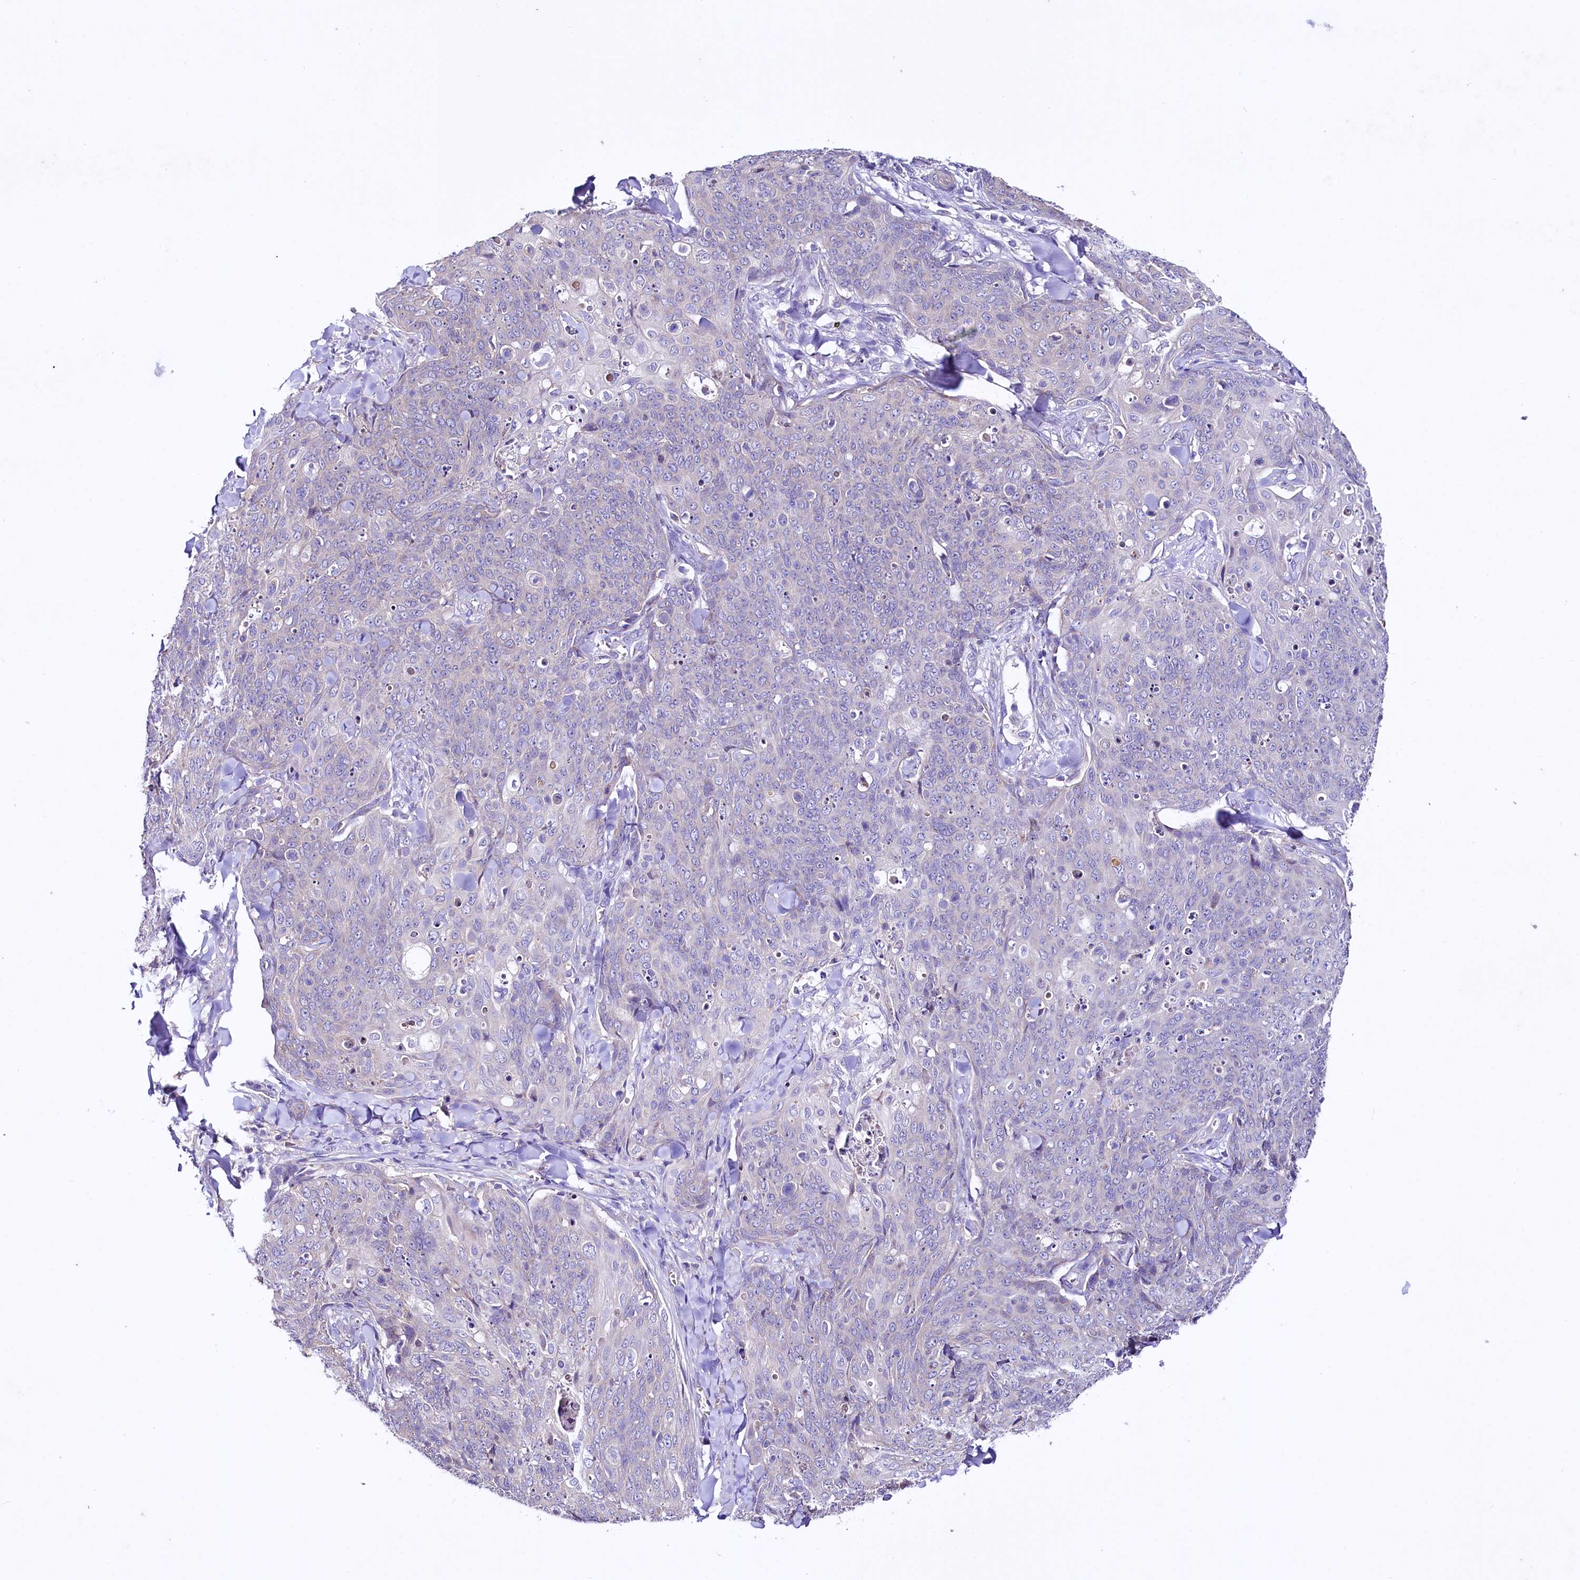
{"staining": {"intensity": "negative", "quantity": "none", "location": "none"}, "tissue": "skin cancer", "cell_type": "Tumor cells", "image_type": "cancer", "snomed": [{"axis": "morphology", "description": "Squamous cell carcinoma, NOS"}, {"axis": "topography", "description": "Skin"}, {"axis": "topography", "description": "Vulva"}], "caption": "High power microscopy photomicrograph of an IHC histopathology image of skin squamous cell carcinoma, revealing no significant expression in tumor cells.", "gene": "CEP295", "patient": {"sex": "female", "age": 85}}